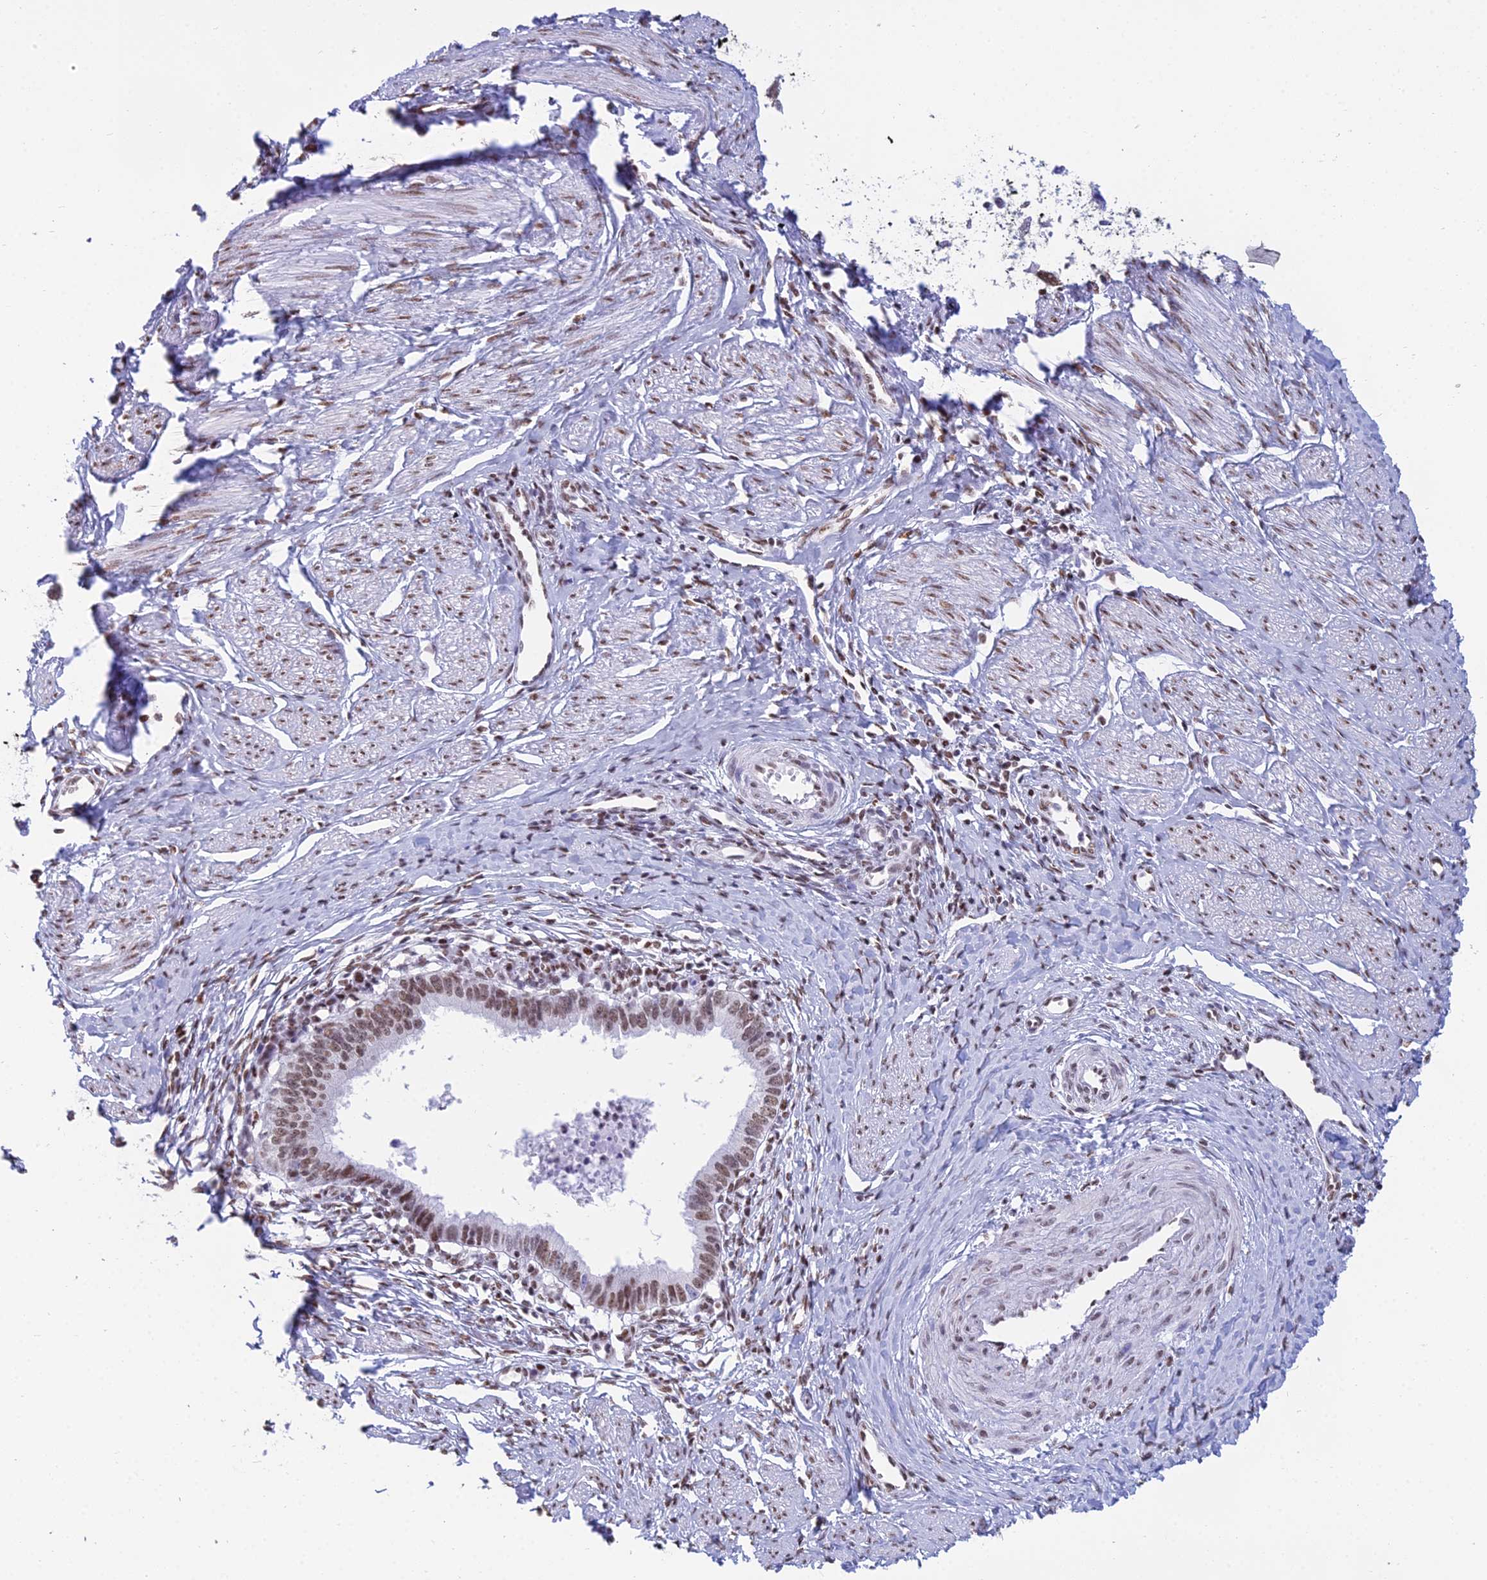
{"staining": {"intensity": "moderate", "quantity": ">75%", "location": "nuclear"}, "tissue": "cervical cancer", "cell_type": "Tumor cells", "image_type": "cancer", "snomed": [{"axis": "morphology", "description": "Adenocarcinoma, NOS"}, {"axis": "topography", "description": "Cervix"}], "caption": "An image of cervical cancer stained for a protein shows moderate nuclear brown staining in tumor cells.", "gene": "CDC26", "patient": {"sex": "female", "age": 36}}